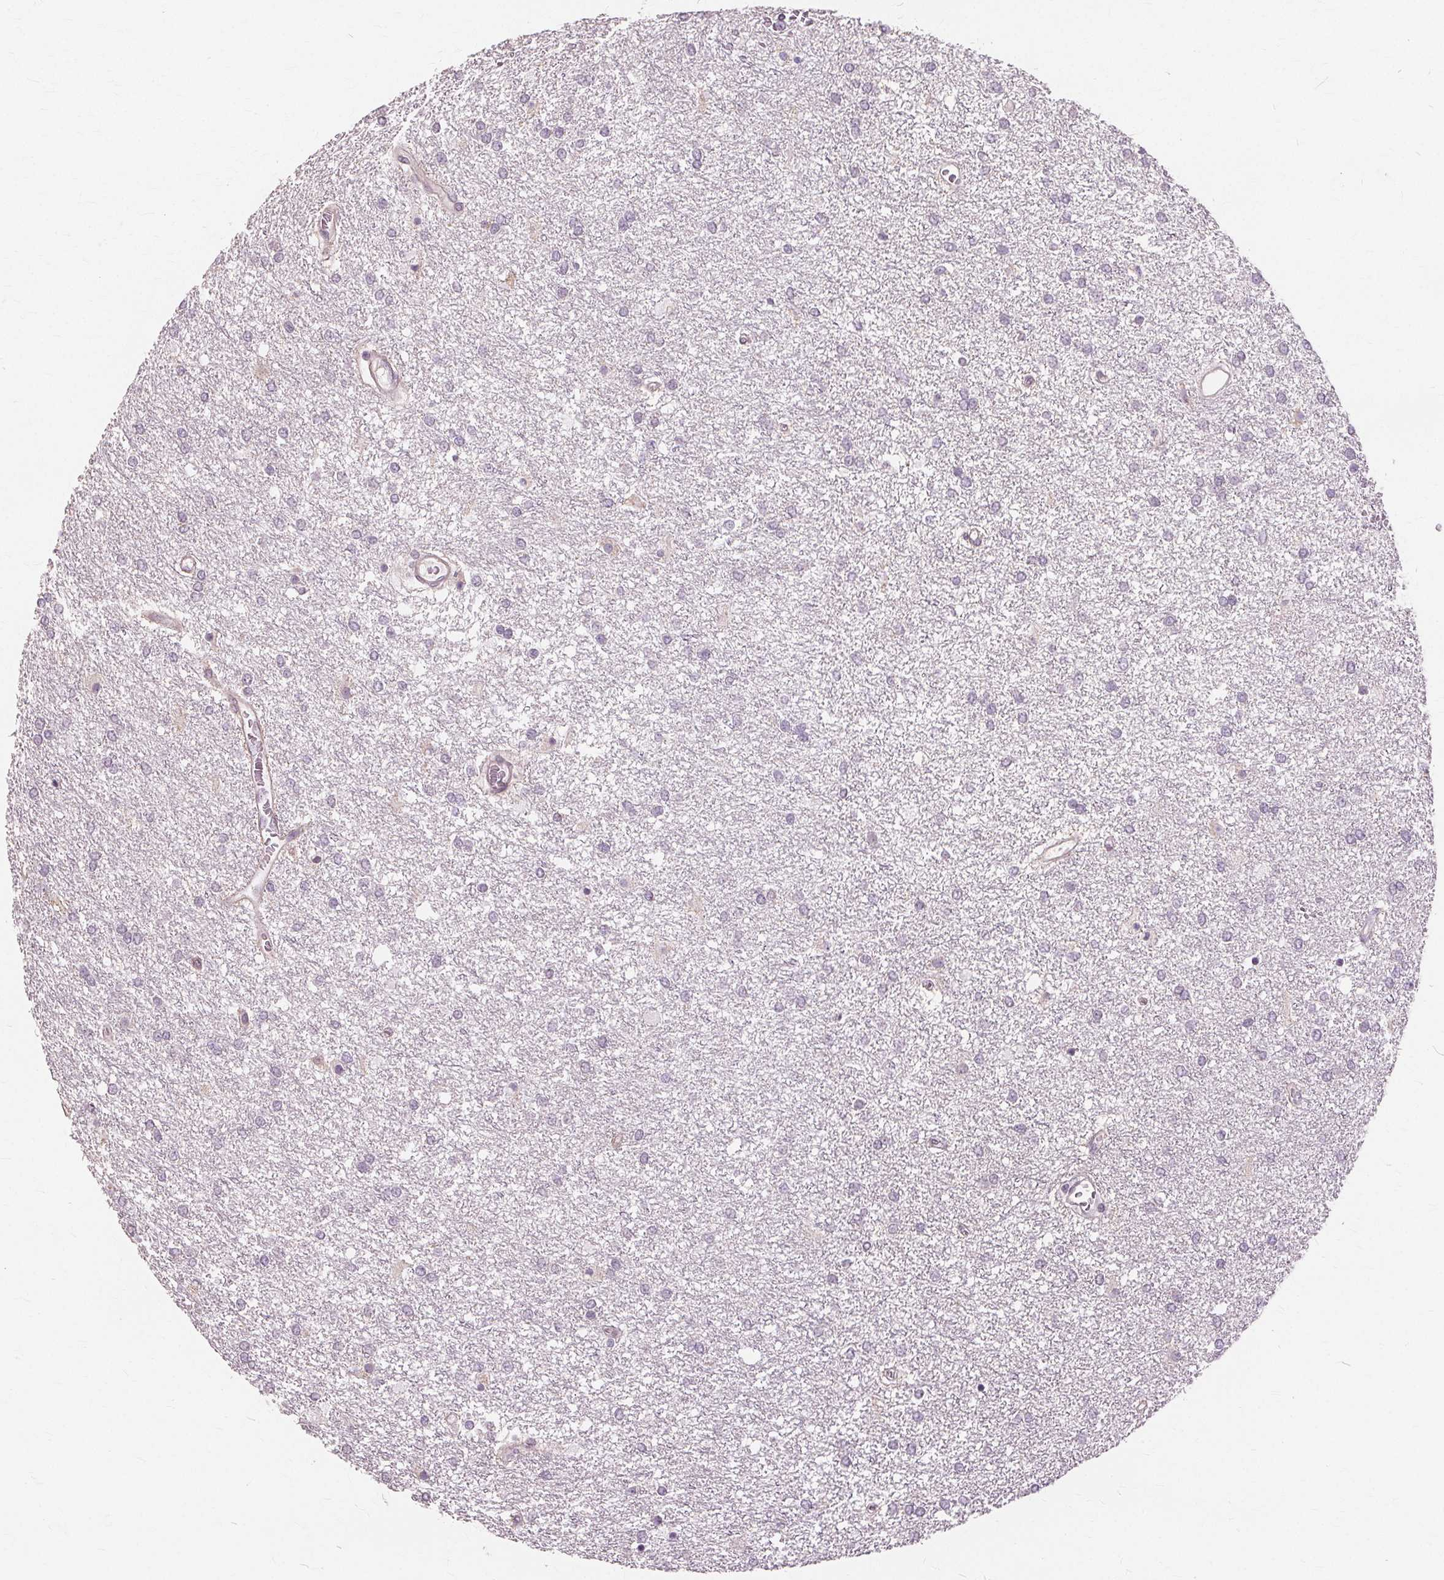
{"staining": {"intensity": "negative", "quantity": "none", "location": "none"}, "tissue": "glioma", "cell_type": "Tumor cells", "image_type": "cancer", "snomed": [{"axis": "morphology", "description": "Glioma, malignant, High grade"}, {"axis": "topography", "description": "Brain"}], "caption": "High magnification brightfield microscopy of glioma stained with DAB (3,3'-diaminobenzidine) (brown) and counterstained with hematoxylin (blue): tumor cells show no significant positivity.", "gene": "SIGLEC6", "patient": {"sex": "female", "age": 61}}